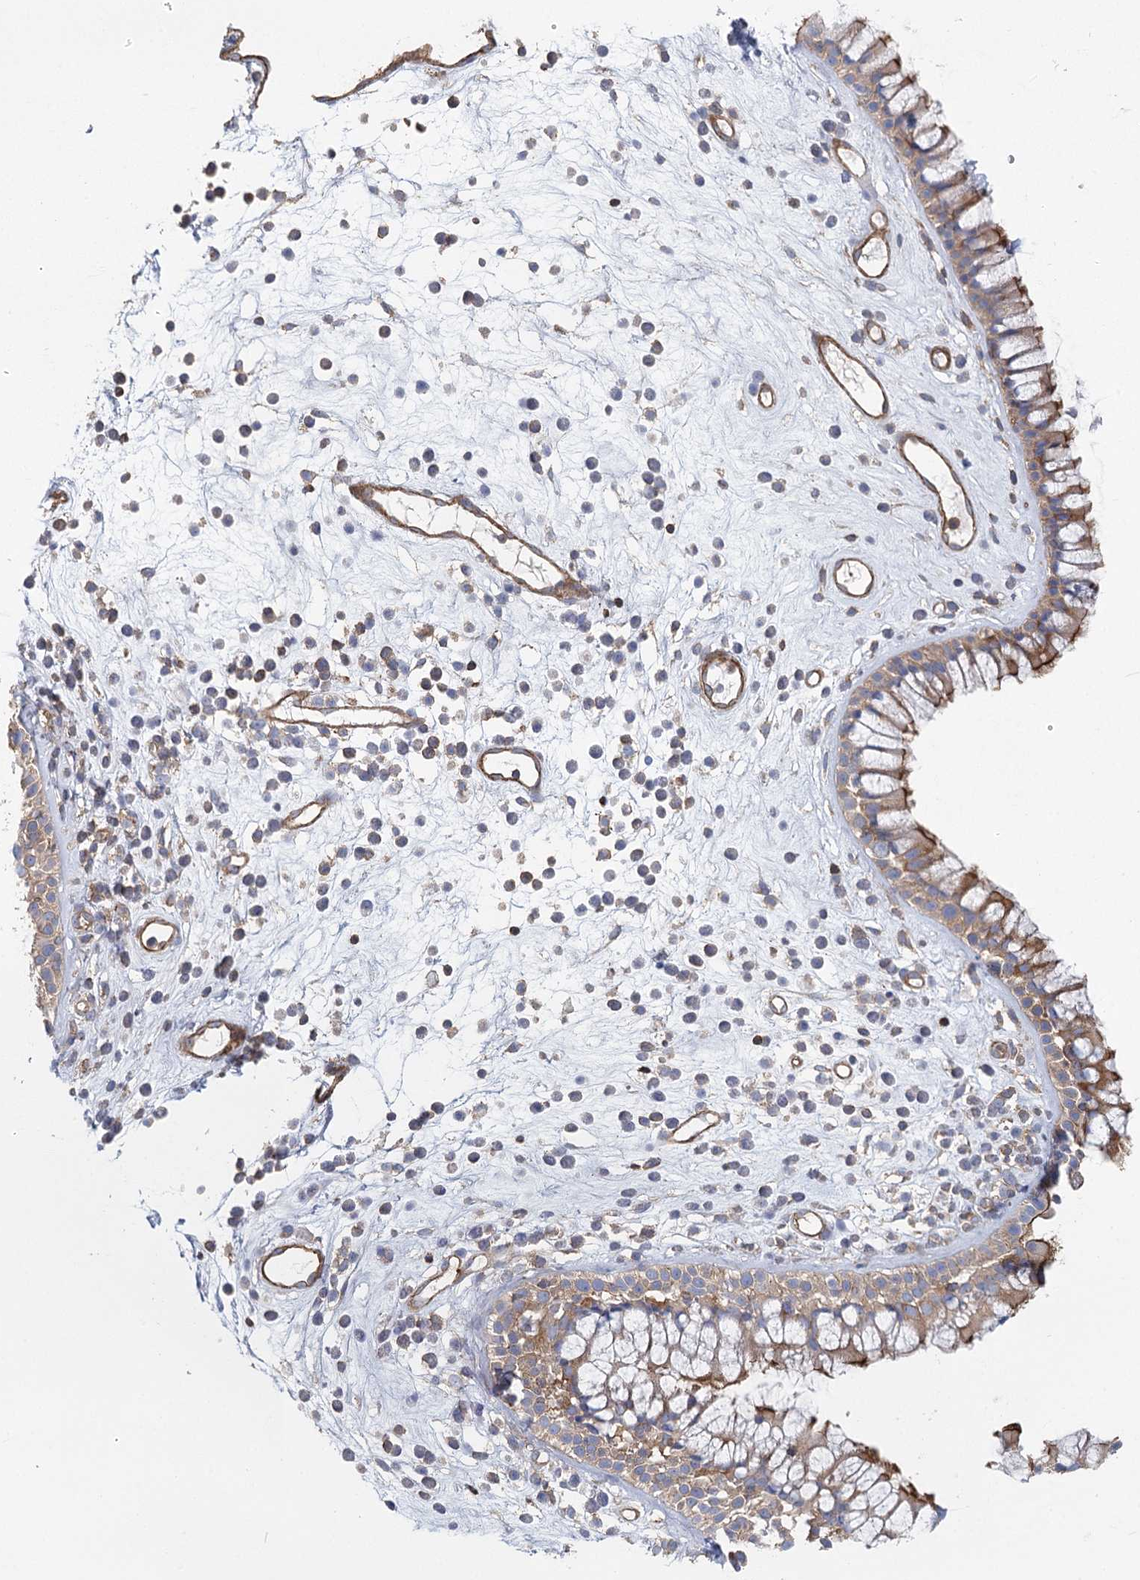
{"staining": {"intensity": "moderate", "quantity": ">75%", "location": "cytoplasmic/membranous"}, "tissue": "nasopharynx", "cell_type": "Respiratory epithelial cells", "image_type": "normal", "snomed": [{"axis": "morphology", "description": "Normal tissue, NOS"}, {"axis": "morphology", "description": "Inflammation, NOS"}, {"axis": "topography", "description": "Nasopharynx"}], "caption": "The immunohistochemical stain labels moderate cytoplasmic/membranous expression in respiratory epithelial cells of benign nasopharynx.", "gene": "IFT46", "patient": {"sex": "male", "age": 29}}